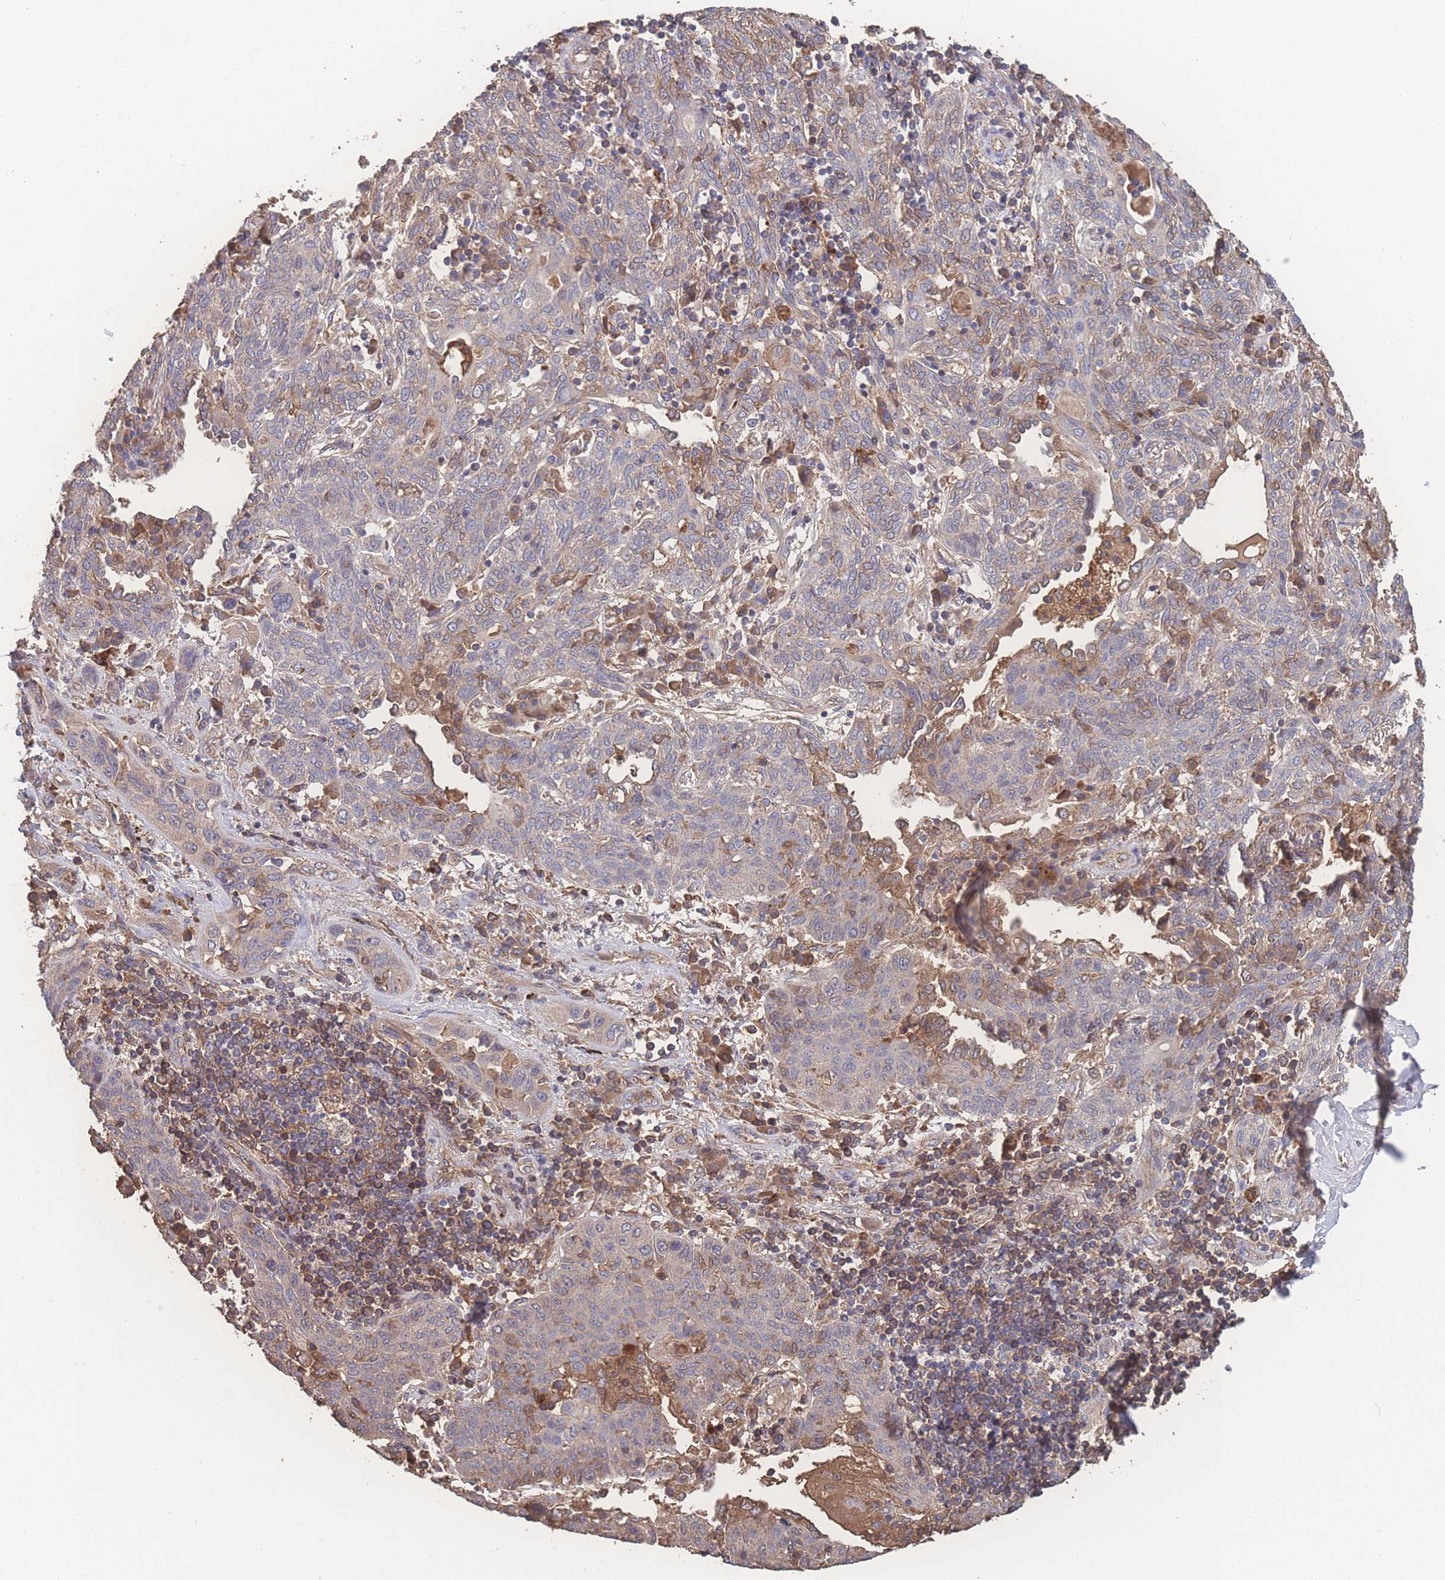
{"staining": {"intensity": "moderate", "quantity": "<25%", "location": "cytoplasmic/membranous"}, "tissue": "lung cancer", "cell_type": "Tumor cells", "image_type": "cancer", "snomed": [{"axis": "morphology", "description": "Squamous cell carcinoma, NOS"}, {"axis": "topography", "description": "Lung"}], "caption": "The micrograph shows a brown stain indicating the presence of a protein in the cytoplasmic/membranous of tumor cells in lung squamous cell carcinoma. (Stains: DAB in brown, nuclei in blue, Microscopy: brightfield microscopy at high magnification).", "gene": "ATXN10", "patient": {"sex": "female", "age": 70}}